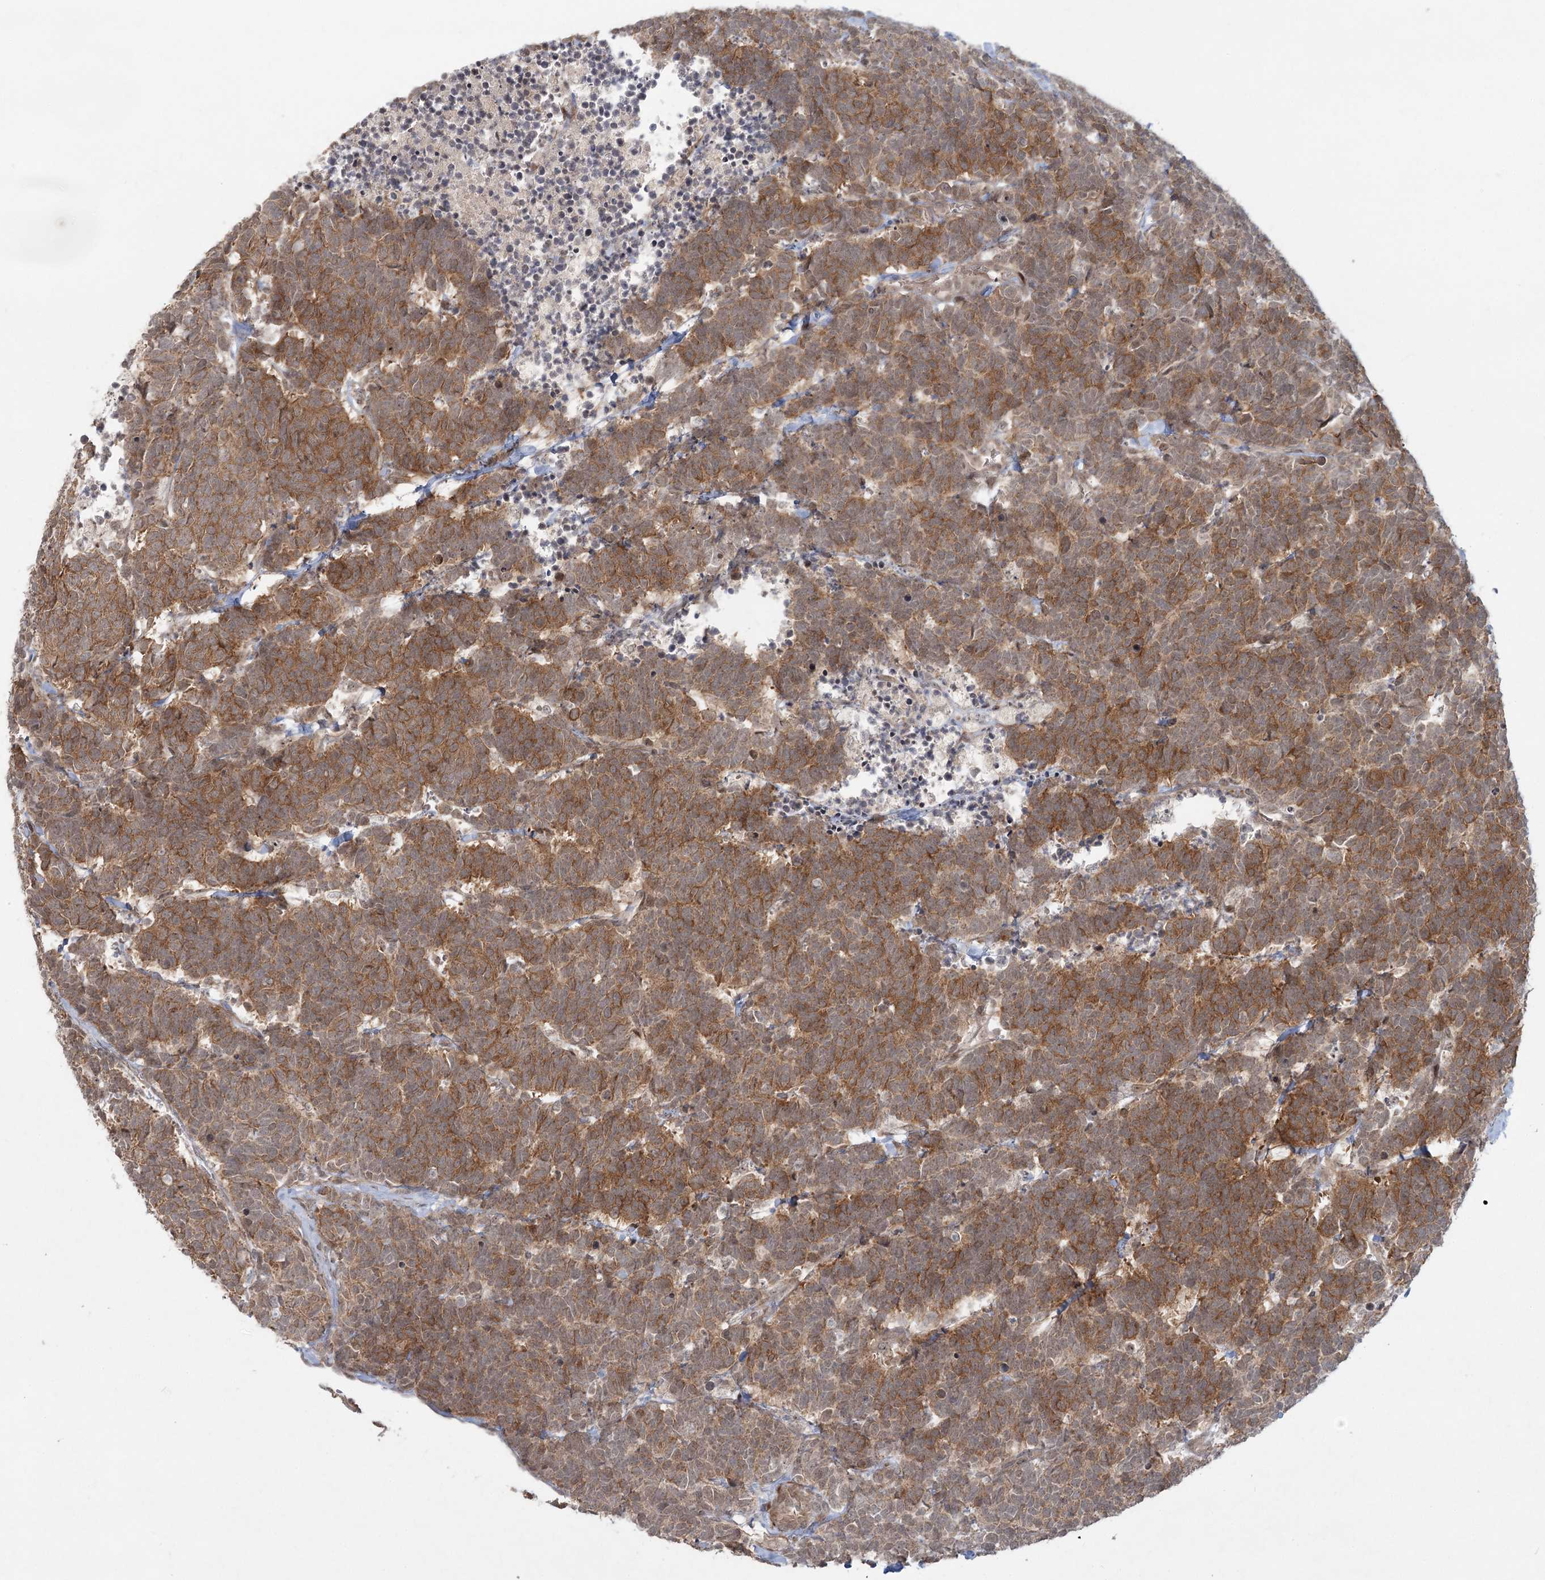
{"staining": {"intensity": "moderate", "quantity": ">75%", "location": "cytoplasmic/membranous"}, "tissue": "carcinoid", "cell_type": "Tumor cells", "image_type": "cancer", "snomed": [{"axis": "morphology", "description": "Carcinoma, NOS"}, {"axis": "morphology", "description": "Carcinoid, malignant, NOS"}, {"axis": "topography", "description": "Urinary bladder"}], "caption": "Immunohistochemistry photomicrograph of human carcinoma stained for a protein (brown), which reveals medium levels of moderate cytoplasmic/membranous staining in about >75% of tumor cells.", "gene": "SH2D3A", "patient": {"sex": "male", "age": 57}}